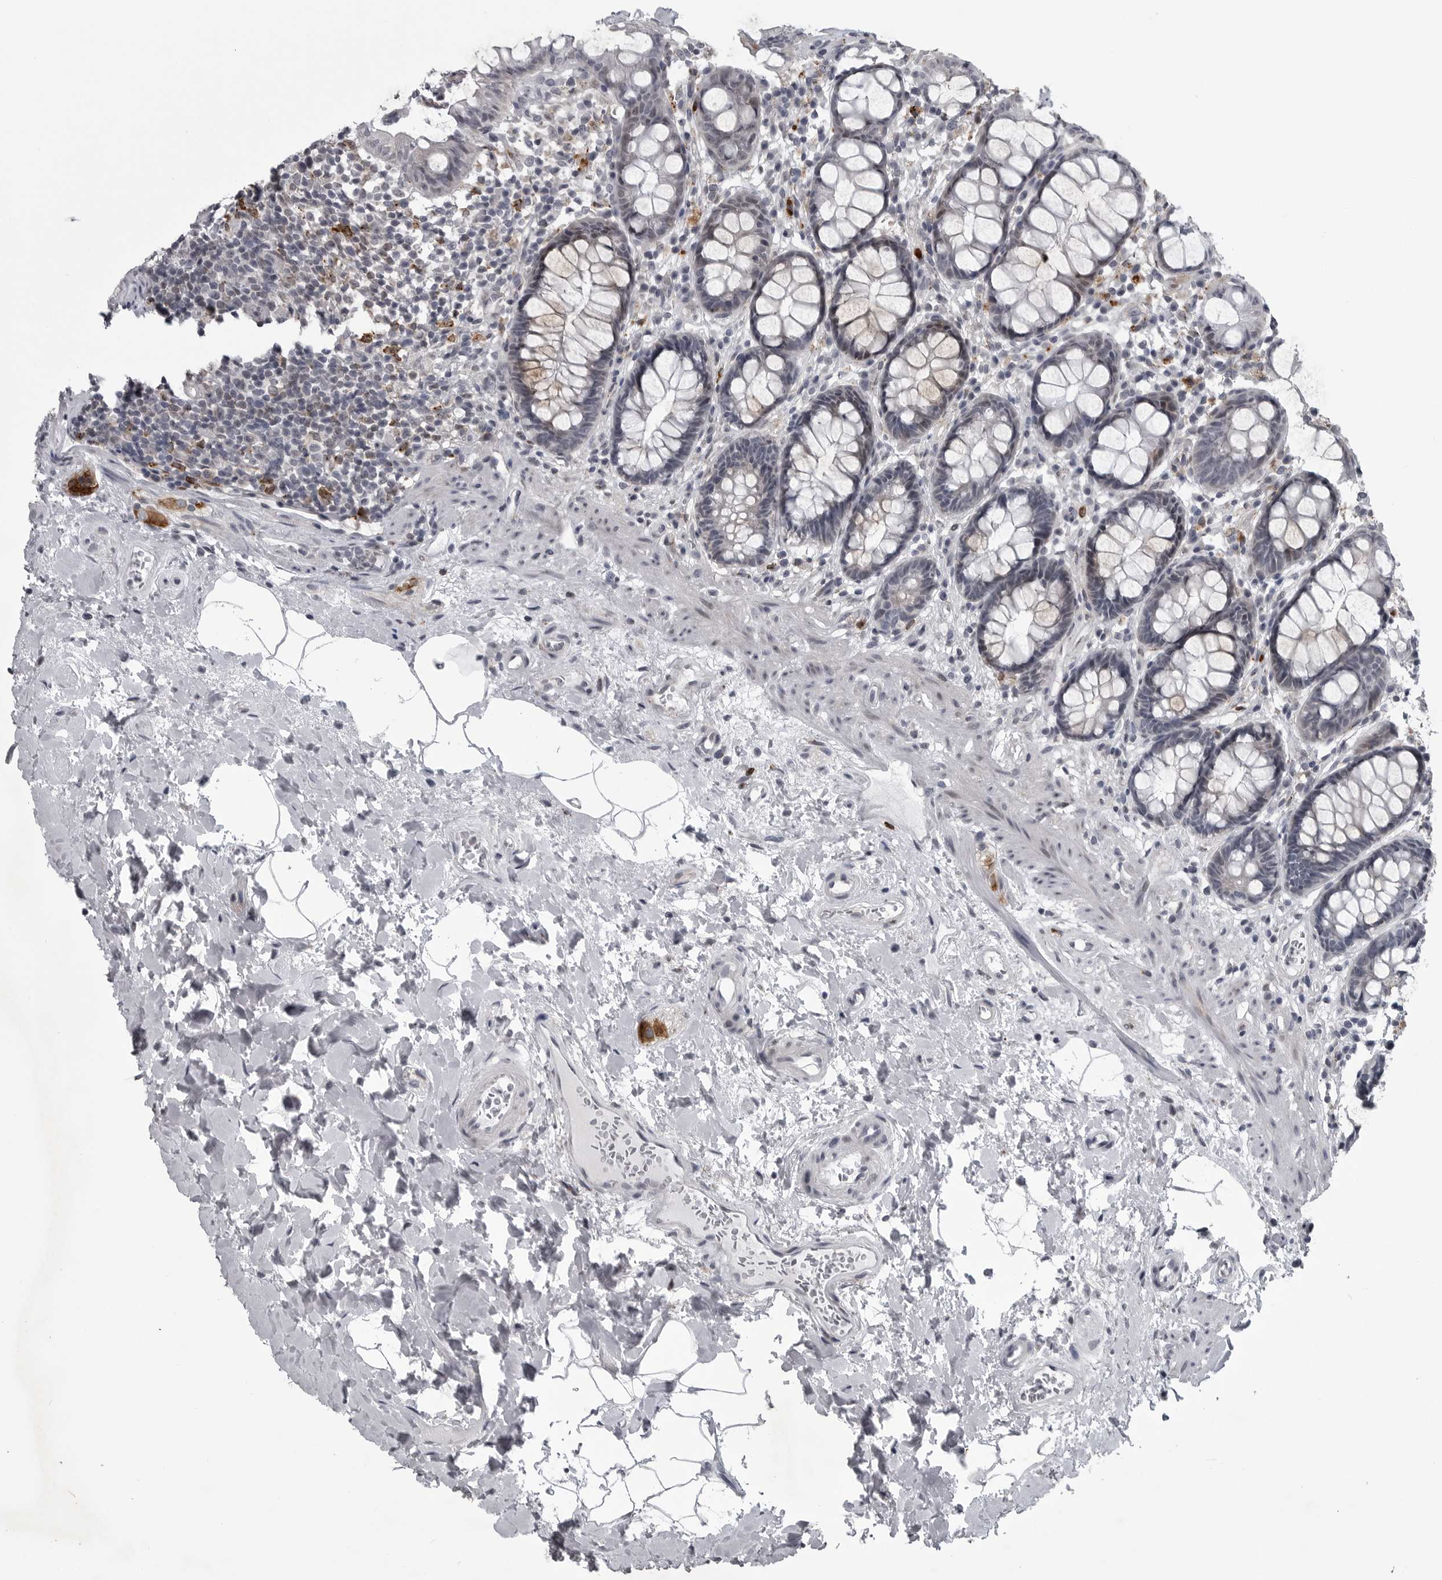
{"staining": {"intensity": "weak", "quantity": "<25%", "location": "nuclear"}, "tissue": "rectum", "cell_type": "Glandular cells", "image_type": "normal", "snomed": [{"axis": "morphology", "description": "Normal tissue, NOS"}, {"axis": "topography", "description": "Rectum"}], "caption": "Unremarkable rectum was stained to show a protein in brown. There is no significant expression in glandular cells. (Brightfield microscopy of DAB (3,3'-diaminobenzidine) IHC at high magnification).", "gene": "LYSMD1", "patient": {"sex": "male", "age": 64}}